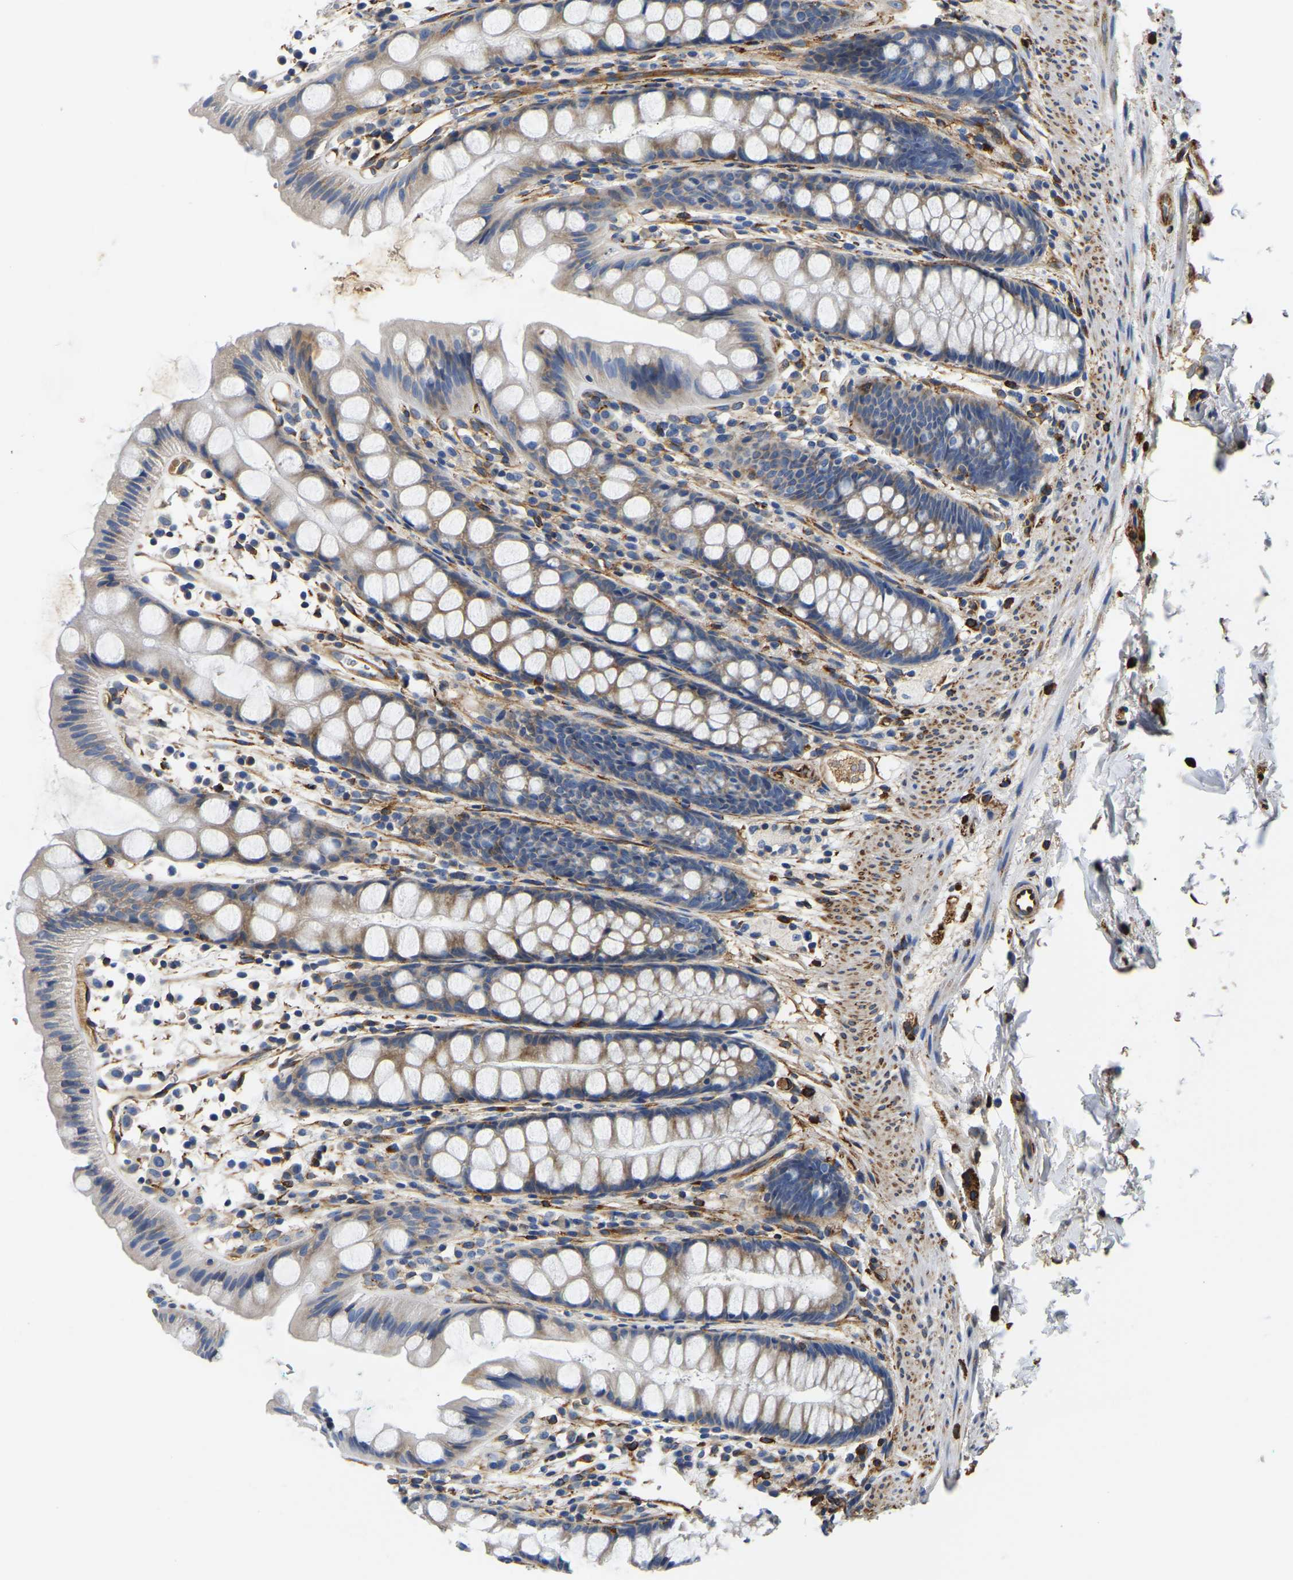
{"staining": {"intensity": "weak", "quantity": "25%-75%", "location": "cytoplasmic/membranous"}, "tissue": "rectum", "cell_type": "Glandular cells", "image_type": "normal", "snomed": [{"axis": "morphology", "description": "Normal tissue, NOS"}, {"axis": "topography", "description": "Rectum"}], "caption": "Weak cytoplasmic/membranous expression is present in approximately 25%-75% of glandular cells in normal rectum.", "gene": "DUSP8", "patient": {"sex": "female", "age": 65}}